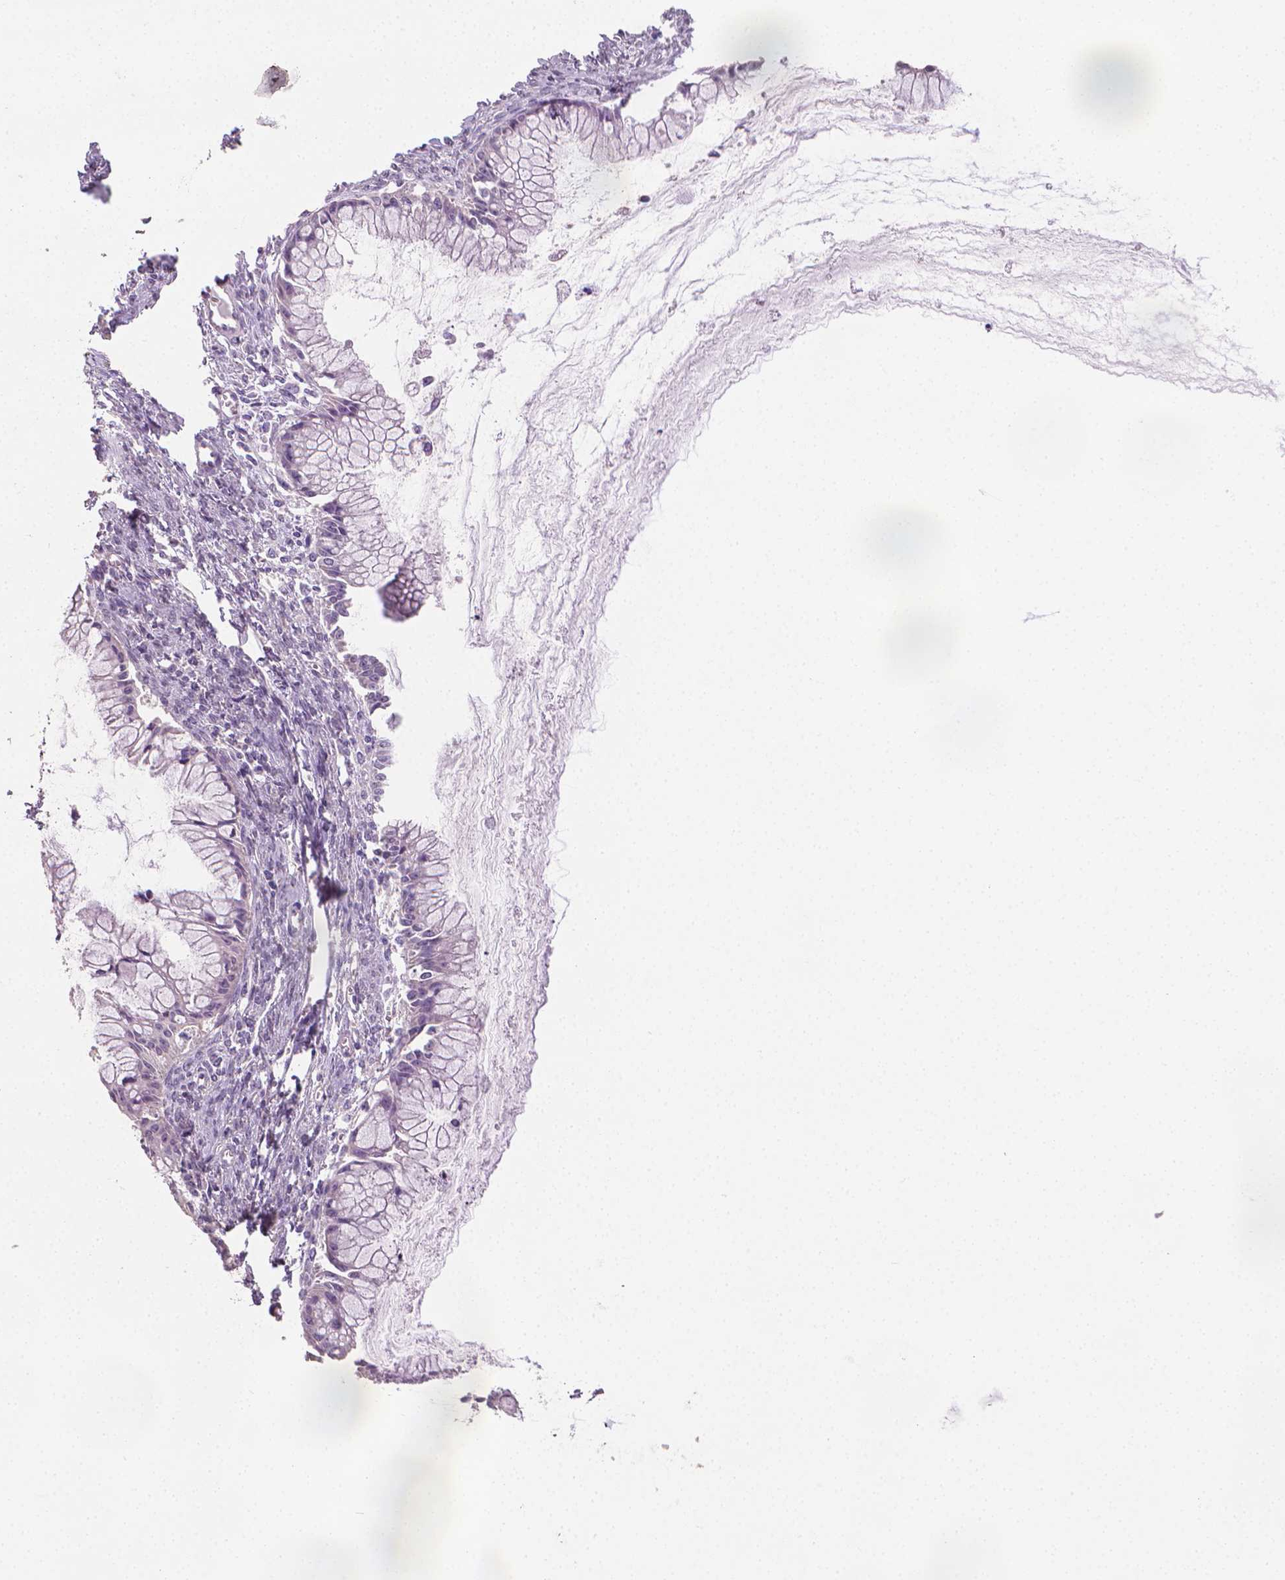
{"staining": {"intensity": "negative", "quantity": "none", "location": "none"}, "tissue": "ovarian cancer", "cell_type": "Tumor cells", "image_type": "cancer", "snomed": [{"axis": "morphology", "description": "Cystadenocarcinoma, mucinous, NOS"}, {"axis": "topography", "description": "Ovary"}], "caption": "Histopathology image shows no protein expression in tumor cells of ovarian cancer (mucinous cystadenocarcinoma) tissue.", "gene": "CATIP", "patient": {"sex": "female", "age": 41}}